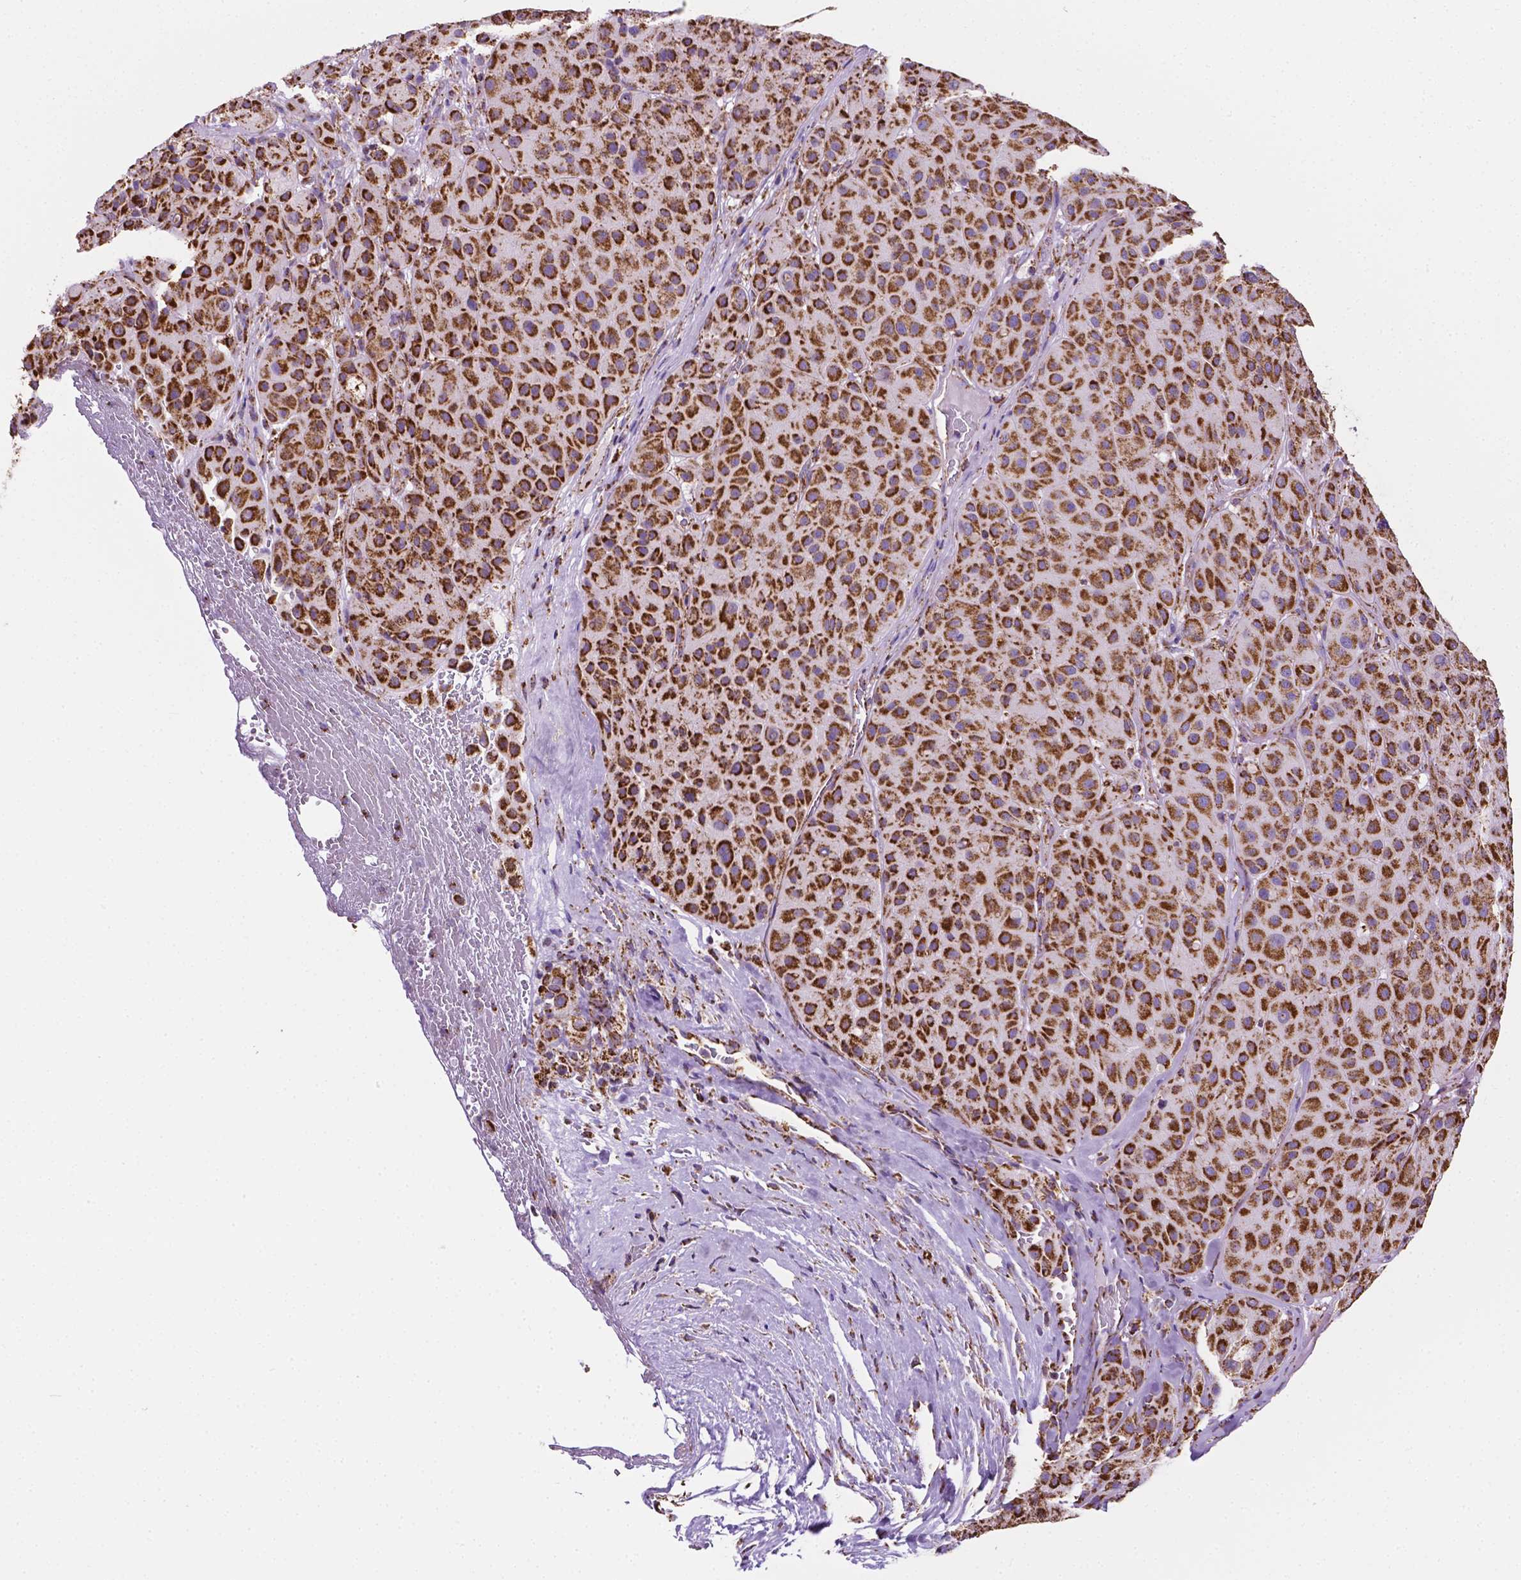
{"staining": {"intensity": "strong", "quantity": ">75%", "location": "cytoplasmic/membranous"}, "tissue": "melanoma", "cell_type": "Tumor cells", "image_type": "cancer", "snomed": [{"axis": "morphology", "description": "Malignant melanoma, Metastatic site"}, {"axis": "topography", "description": "Smooth muscle"}], "caption": "A photomicrograph showing strong cytoplasmic/membranous positivity in approximately >75% of tumor cells in melanoma, as visualized by brown immunohistochemical staining.", "gene": "RMDN3", "patient": {"sex": "male", "age": 41}}